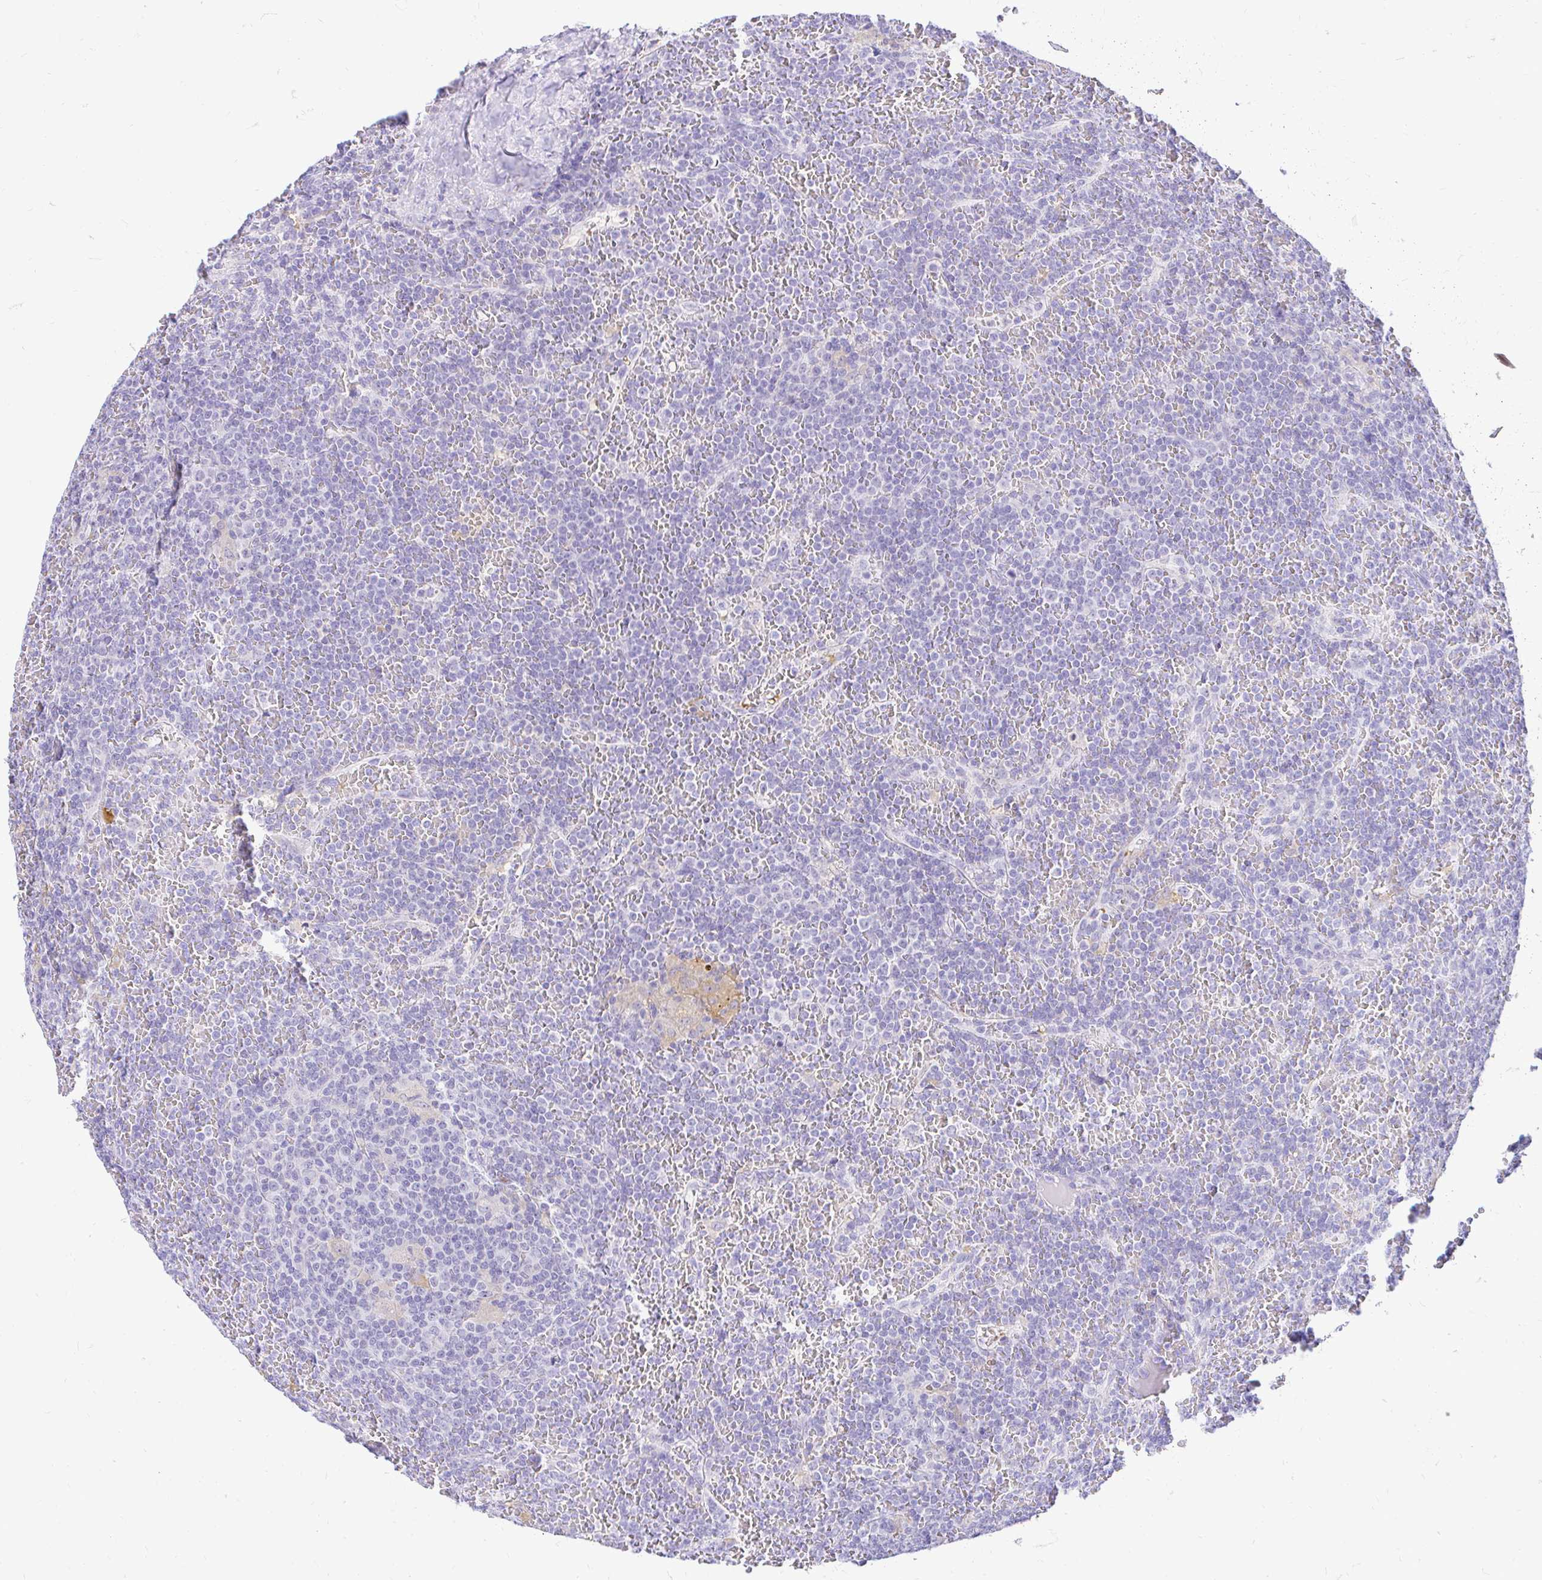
{"staining": {"intensity": "negative", "quantity": "none", "location": "none"}, "tissue": "lymphoma", "cell_type": "Tumor cells", "image_type": "cancer", "snomed": [{"axis": "morphology", "description": "Malignant lymphoma, non-Hodgkin's type, Low grade"}, {"axis": "topography", "description": "Spleen"}], "caption": "Malignant lymphoma, non-Hodgkin's type (low-grade) was stained to show a protein in brown. There is no significant expression in tumor cells.", "gene": "FATE1", "patient": {"sex": "female", "age": 19}}